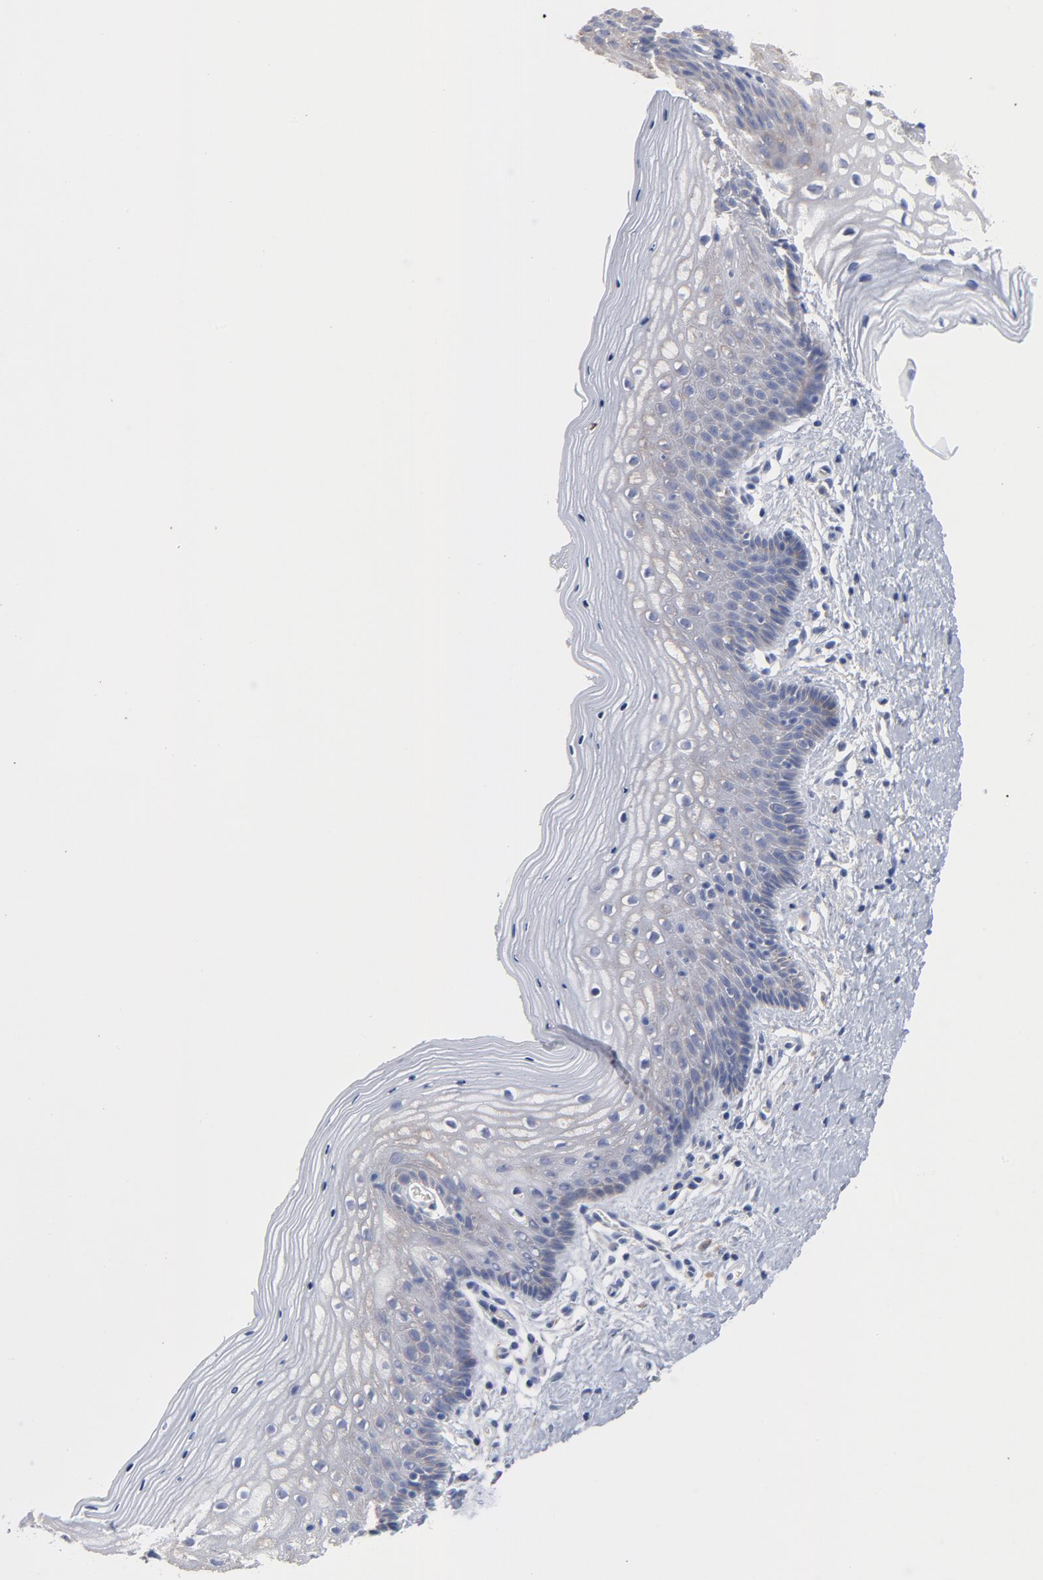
{"staining": {"intensity": "weak", "quantity": "<25%", "location": "cytoplasmic/membranous"}, "tissue": "vagina", "cell_type": "Squamous epithelial cells", "image_type": "normal", "snomed": [{"axis": "morphology", "description": "Normal tissue, NOS"}, {"axis": "topography", "description": "Vagina"}], "caption": "DAB immunohistochemical staining of benign vagina shows no significant staining in squamous epithelial cells.", "gene": "CPE", "patient": {"sex": "female", "age": 46}}